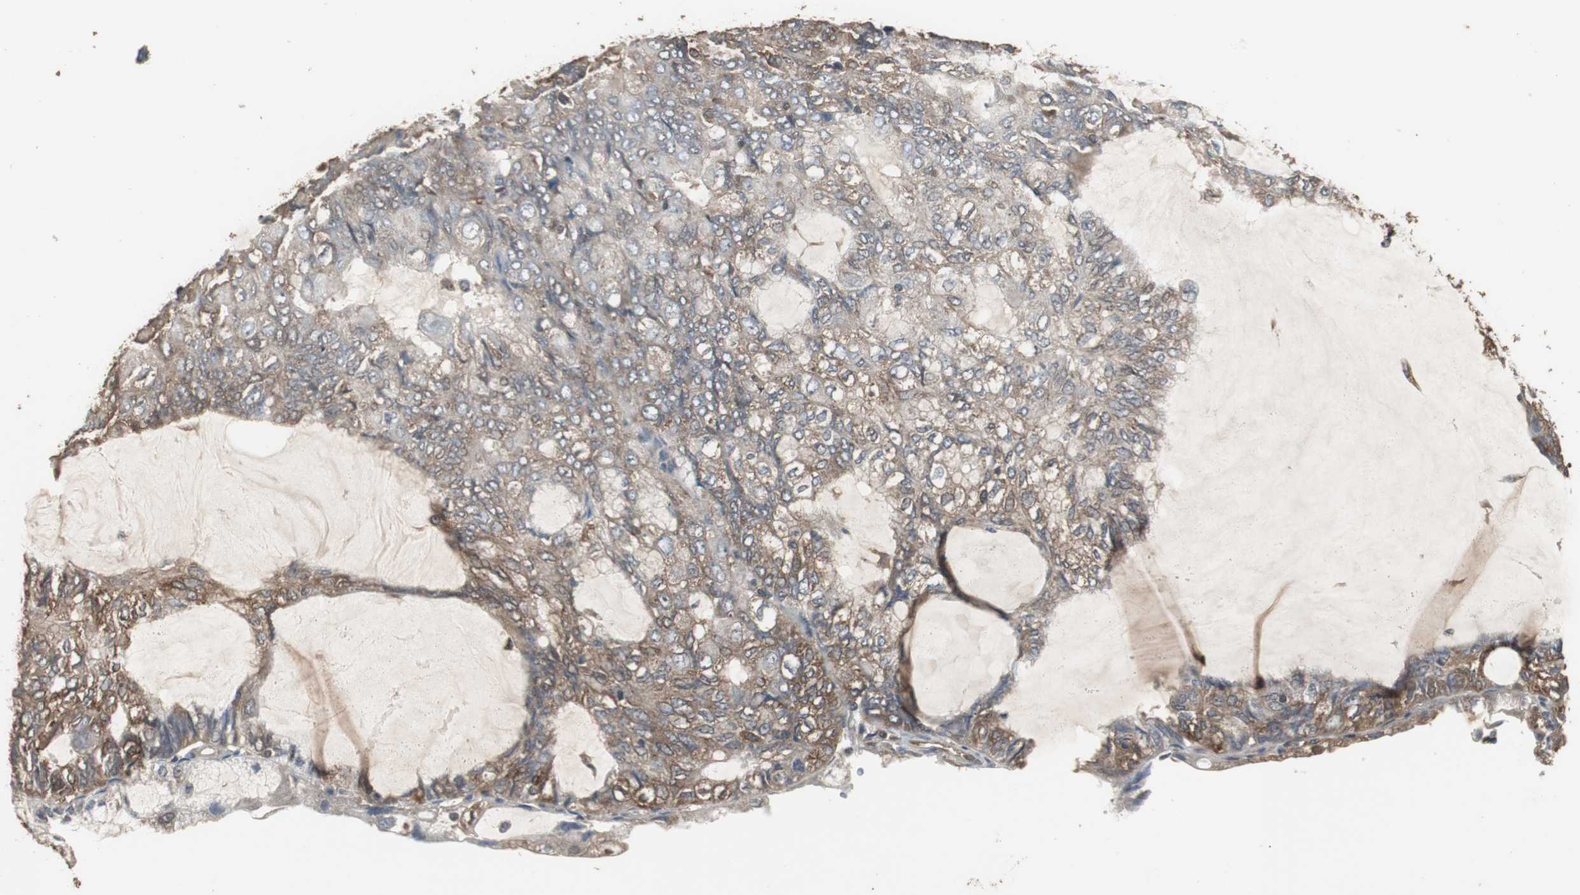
{"staining": {"intensity": "moderate", "quantity": "25%-75%", "location": "cytoplasmic/membranous"}, "tissue": "endometrial cancer", "cell_type": "Tumor cells", "image_type": "cancer", "snomed": [{"axis": "morphology", "description": "Adenocarcinoma, NOS"}, {"axis": "topography", "description": "Endometrium"}], "caption": "A micrograph of endometrial cancer stained for a protein demonstrates moderate cytoplasmic/membranous brown staining in tumor cells.", "gene": "HPRT1", "patient": {"sex": "female", "age": 81}}